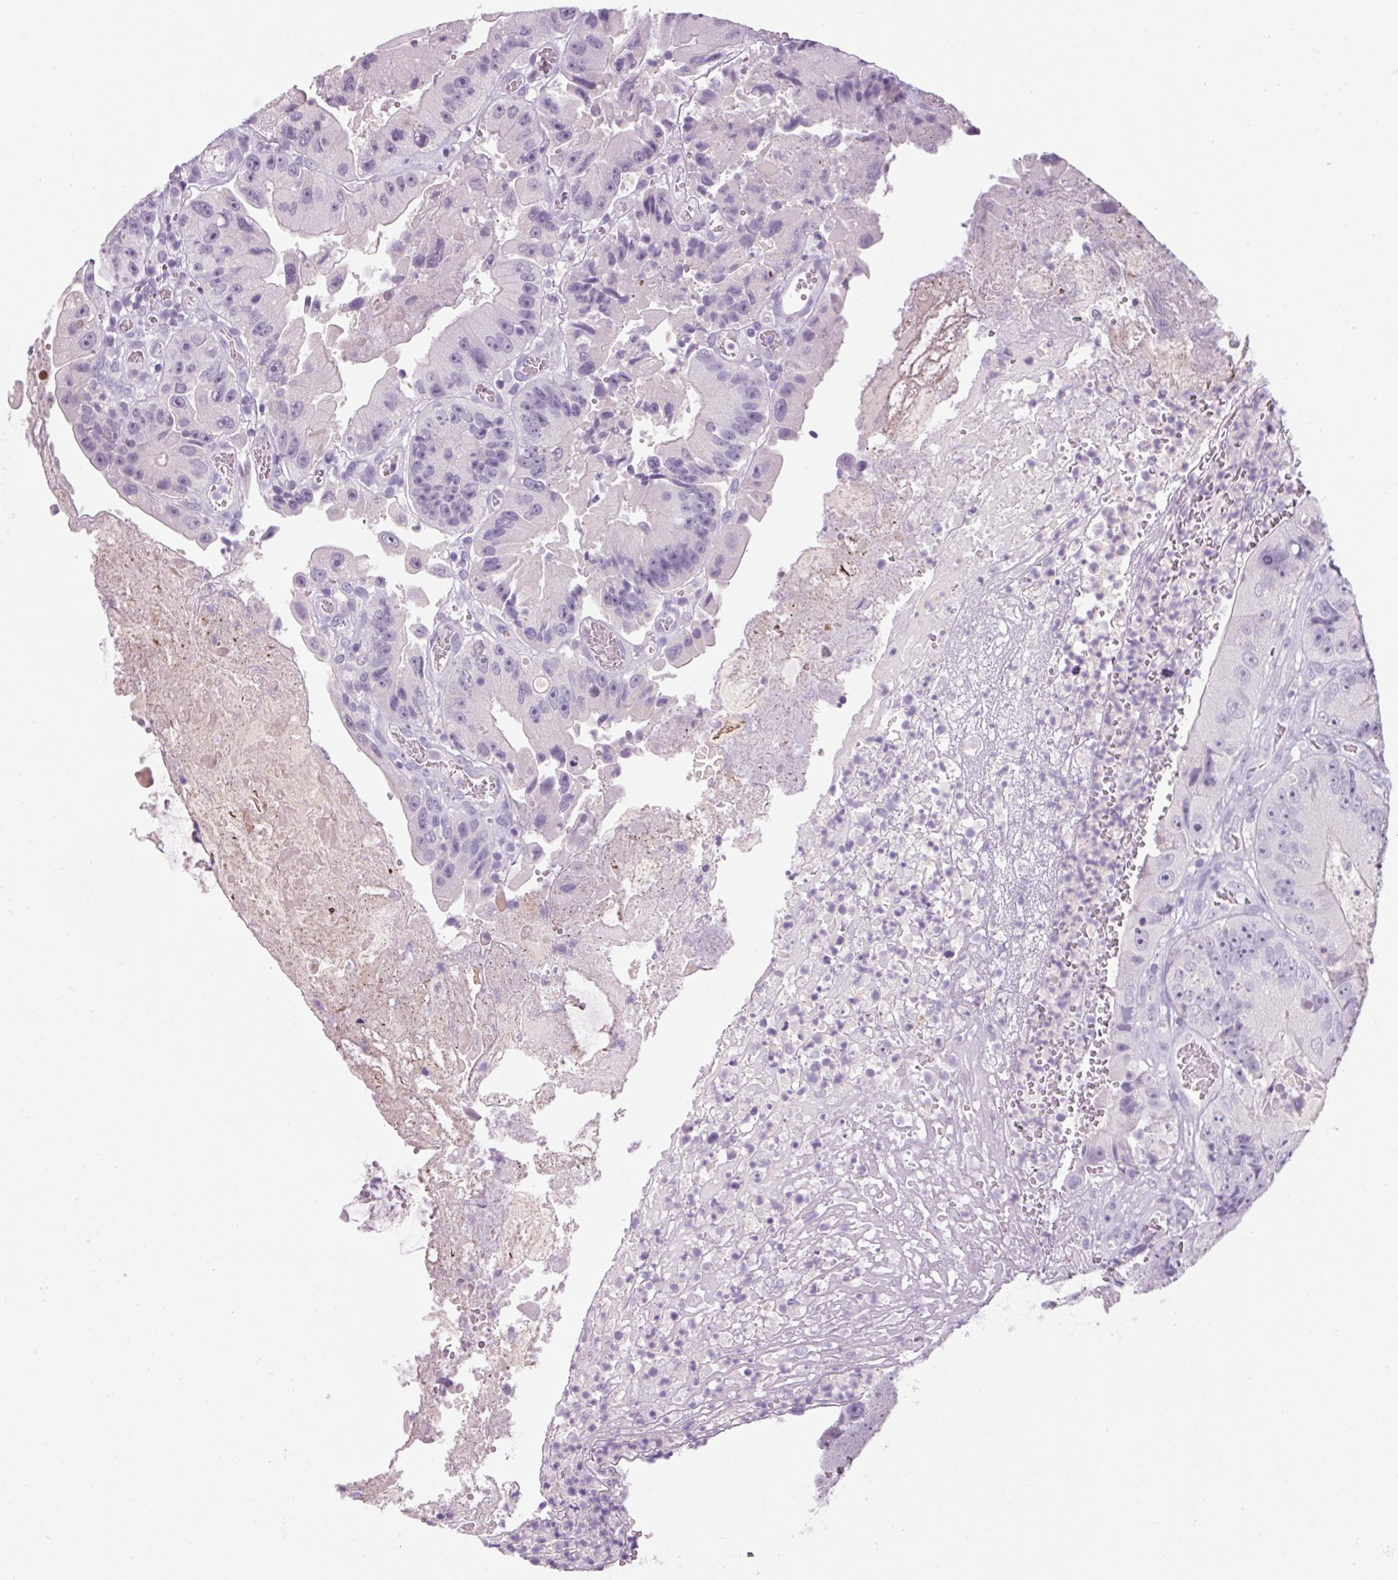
{"staining": {"intensity": "negative", "quantity": "none", "location": "none"}, "tissue": "colorectal cancer", "cell_type": "Tumor cells", "image_type": "cancer", "snomed": [{"axis": "morphology", "description": "Adenocarcinoma, NOS"}, {"axis": "topography", "description": "Colon"}], "caption": "Image shows no protein expression in tumor cells of colorectal adenocarcinoma tissue.", "gene": "RPTN", "patient": {"sex": "female", "age": 86}}